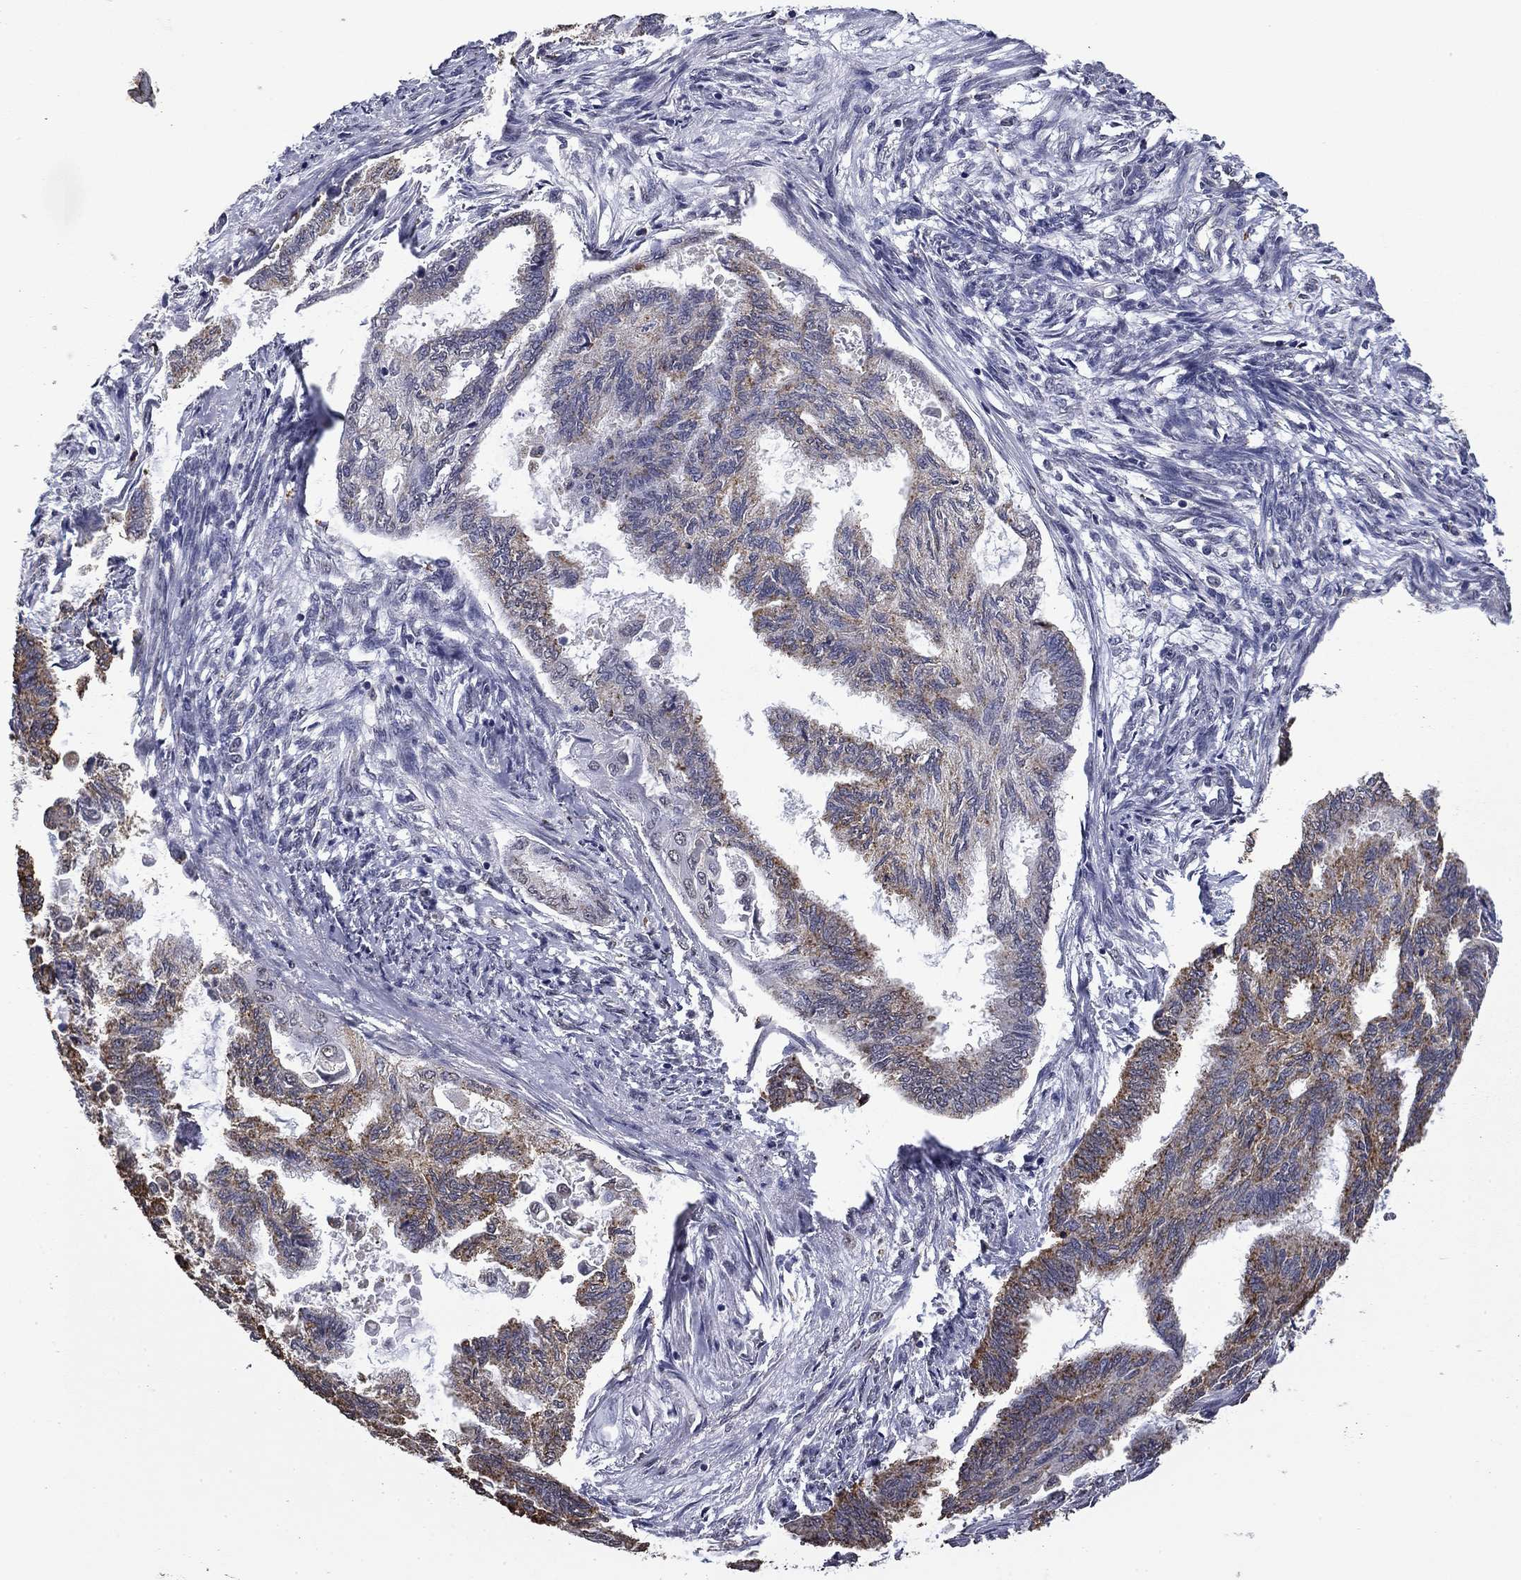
{"staining": {"intensity": "weak", "quantity": "<25%", "location": "cytoplasmic/membranous"}, "tissue": "endometrial cancer", "cell_type": "Tumor cells", "image_type": "cancer", "snomed": [{"axis": "morphology", "description": "Adenocarcinoma, NOS"}, {"axis": "topography", "description": "Endometrium"}], "caption": "High magnification brightfield microscopy of endometrial cancer stained with DAB (3,3'-diaminobenzidine) (brown) and counterstained with hematoxylin (blue): tumor cells show no significant expression. Nuclei are stained in blue.", "gene": "MFAP3L", "patient": {"sex": "female", "age": 86}}